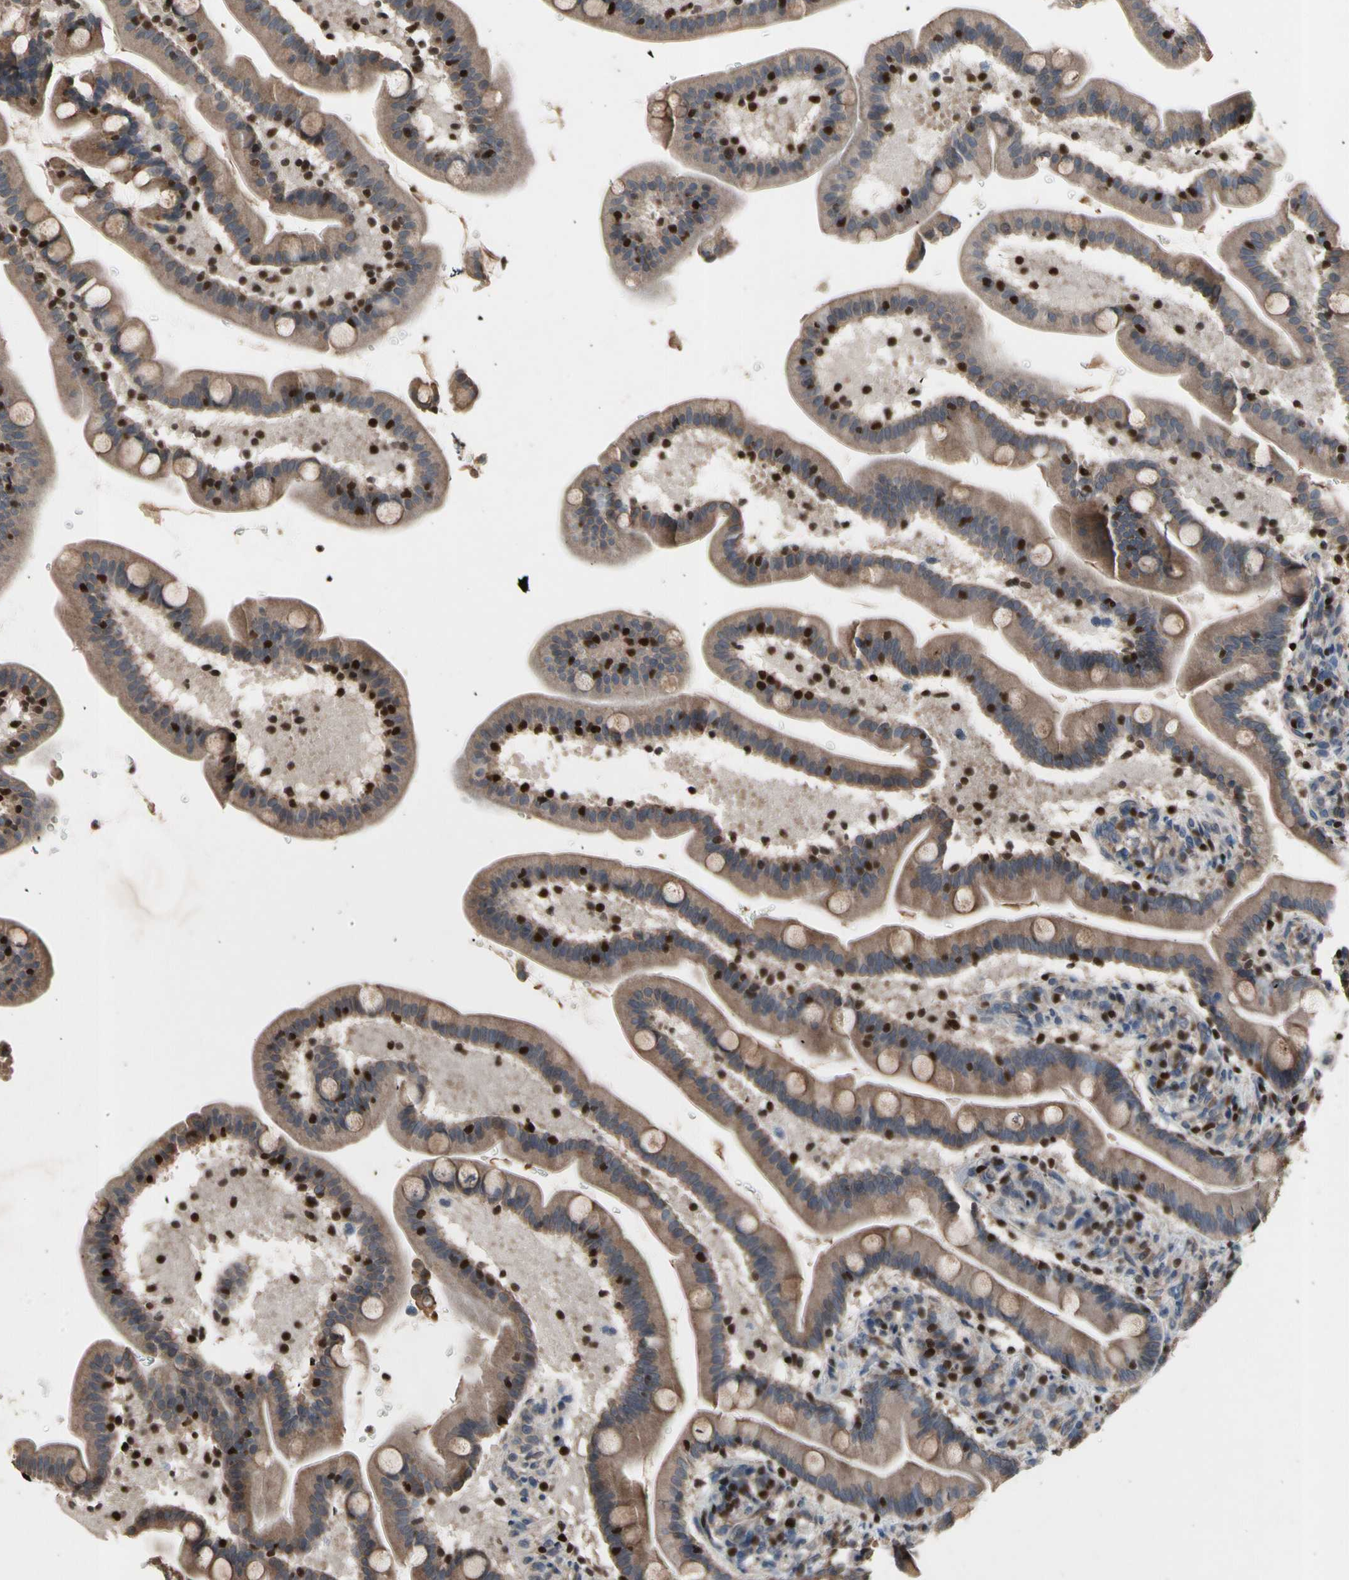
{"staining": {"intensity": "moderate", "quantity": "25%-75%", "location": "cytoplasmic/membranous"}, "tissue": "duodenum", "cell_type": "Glandular cells", "image_type": "normal", "snomed": [{"axis": "morphology", "description": "Normal tissue, NOS"}, {"axis": "topography", "description": "Duodenum"}], "caption": "An immunohistochemistry photomicrograph of unremarkable tissue is shown. Protein staining in brown highlights moderate cytoplasmic/membranous positivity in duodenum within glandular cells. The protein of interest is shown in brown color, while the nuclei are stained blue.", "gene": "TBX21", "patient": {"sex": "male", "age": 54}}